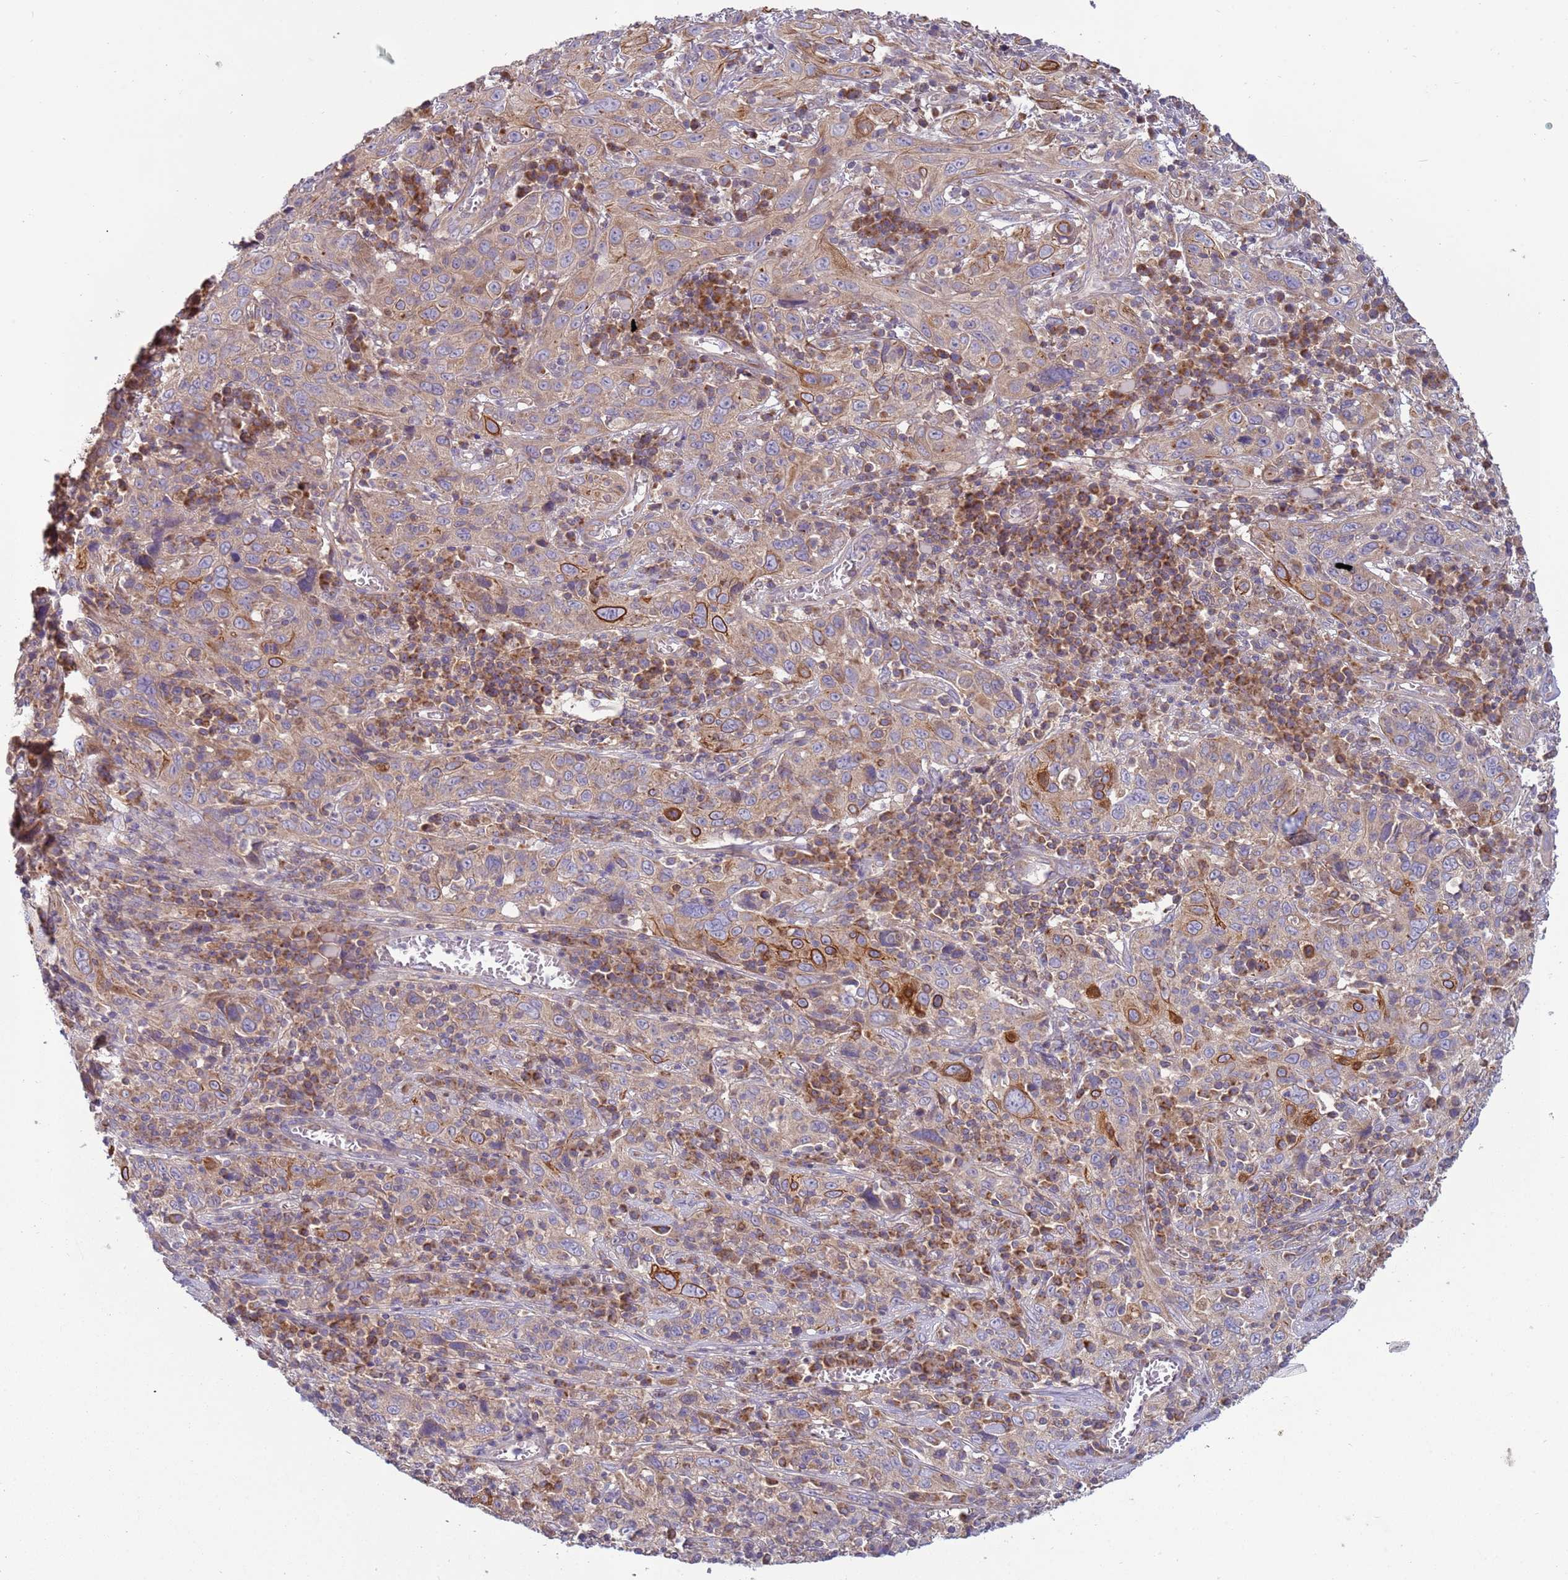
{"staining": {"intensity": "strong", "quantity": "<25%", "location": "cytoplasmic/membranous"}, "tissue": "cervical cancer", "cell_type": "Tumor cells", "image_type": "cancer", "snomed": [{"axis": "morphology", "description": "Squamous cell carcinoma, NOS"}, {"axis": "topography", "description": "Cervix"}], "caption": "Immunohistochemistry image of cervical cancer stained for a protein (brown), which shows medium levels of strong cytoplasmic/membranous positivity in about <25% of tumor cells.", "gene": "UQCRQ", "patient": {"sex": "female", "age": 46}}